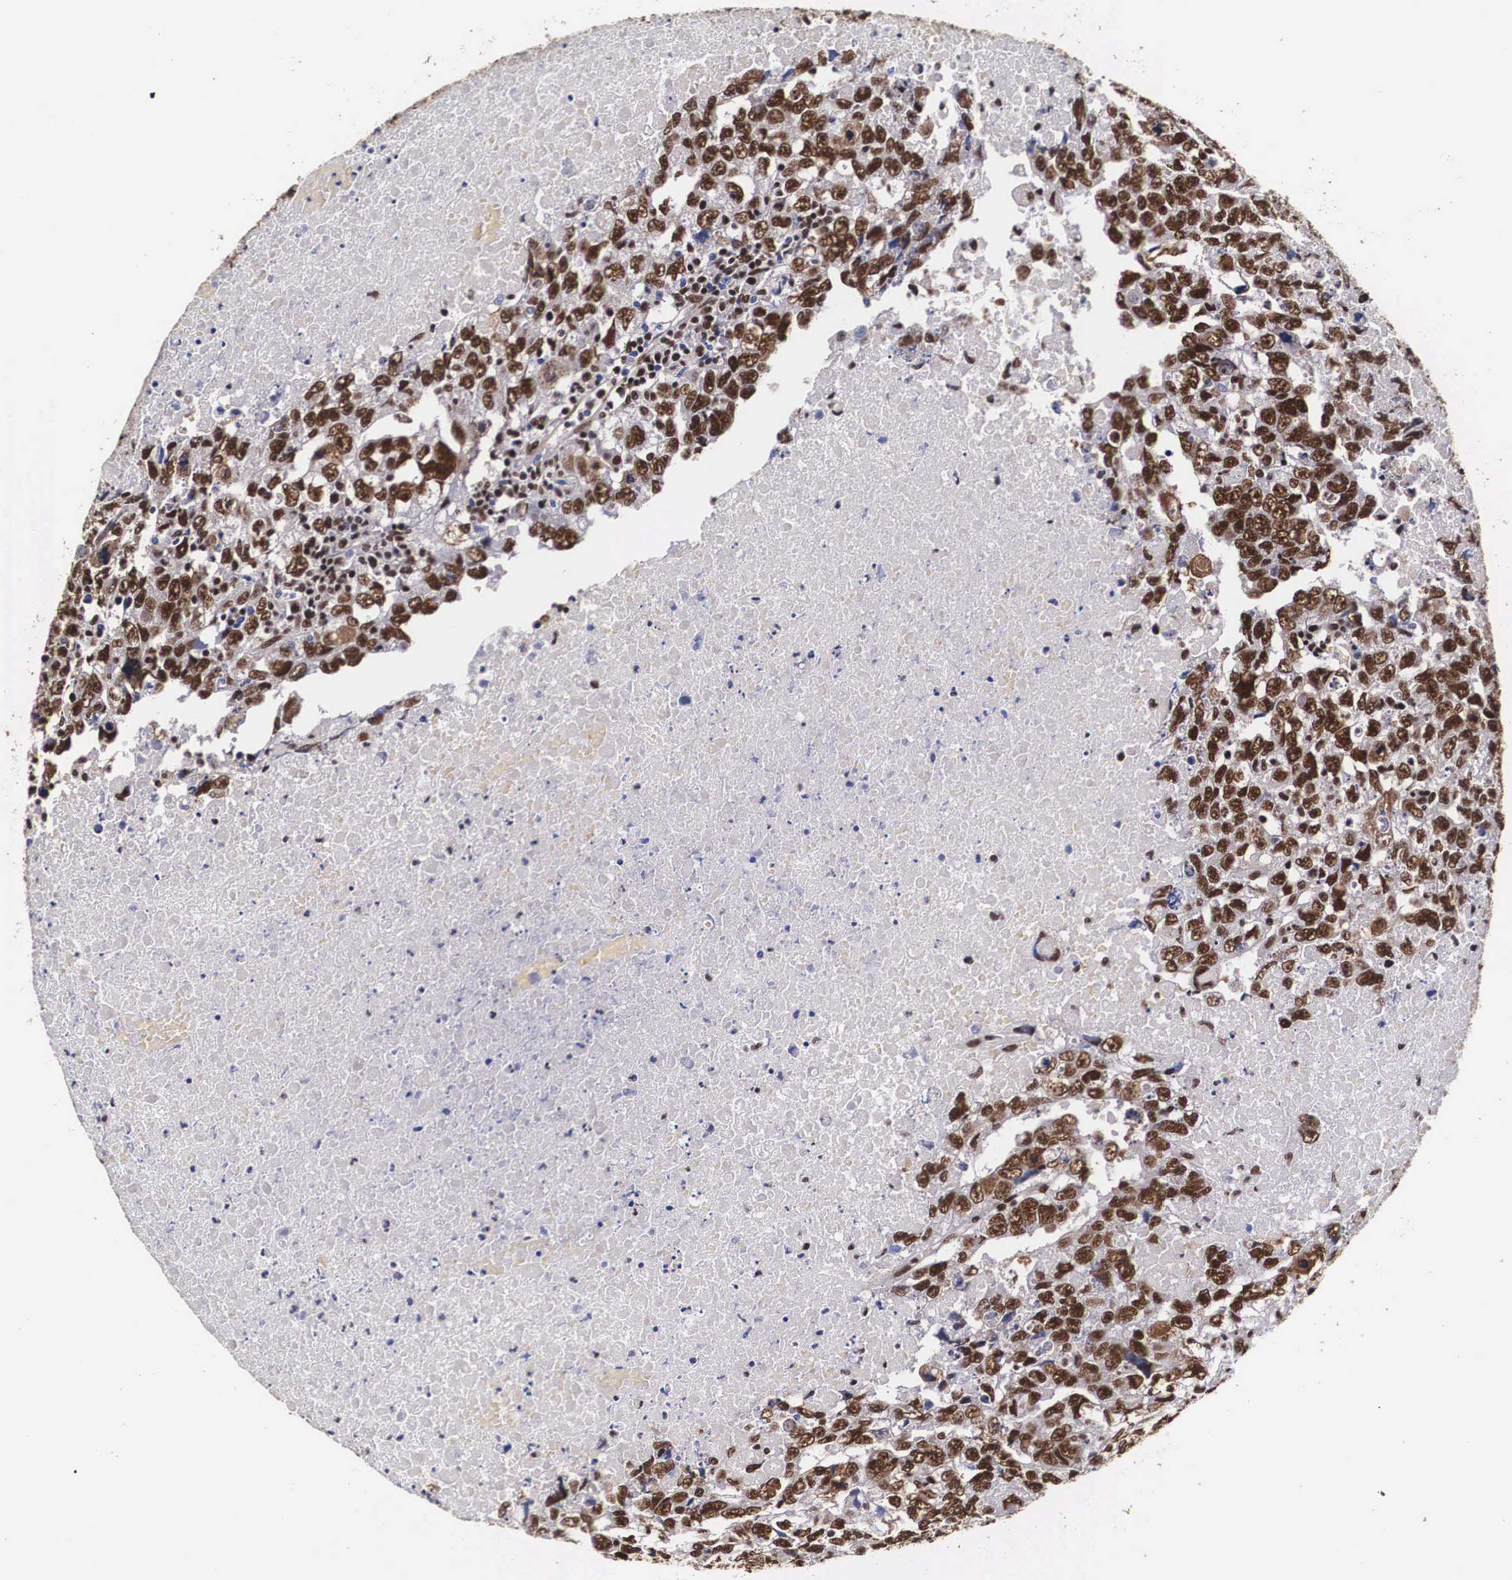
{"staining": {"intensity": "strong", "quantity": ">75%", "location": "nuclear"}, "tissue": "testis cancer", "cell_type": "Tumor cells", "image_type": "cancer", "snomed": [{"axis": "morphology", "description": "Carcinoma, Embryonal, NOS"}, {"axis": "topography", "description": "Testis"}], "caption": "This photomicrograph exhibits IHC staining of human embryonal carcinoma (testis), with high strong nuclear expression in approximately >75% of tumor cells.", "gene": "PABPN1", "patient": {"sex": "male", "age": 36}}